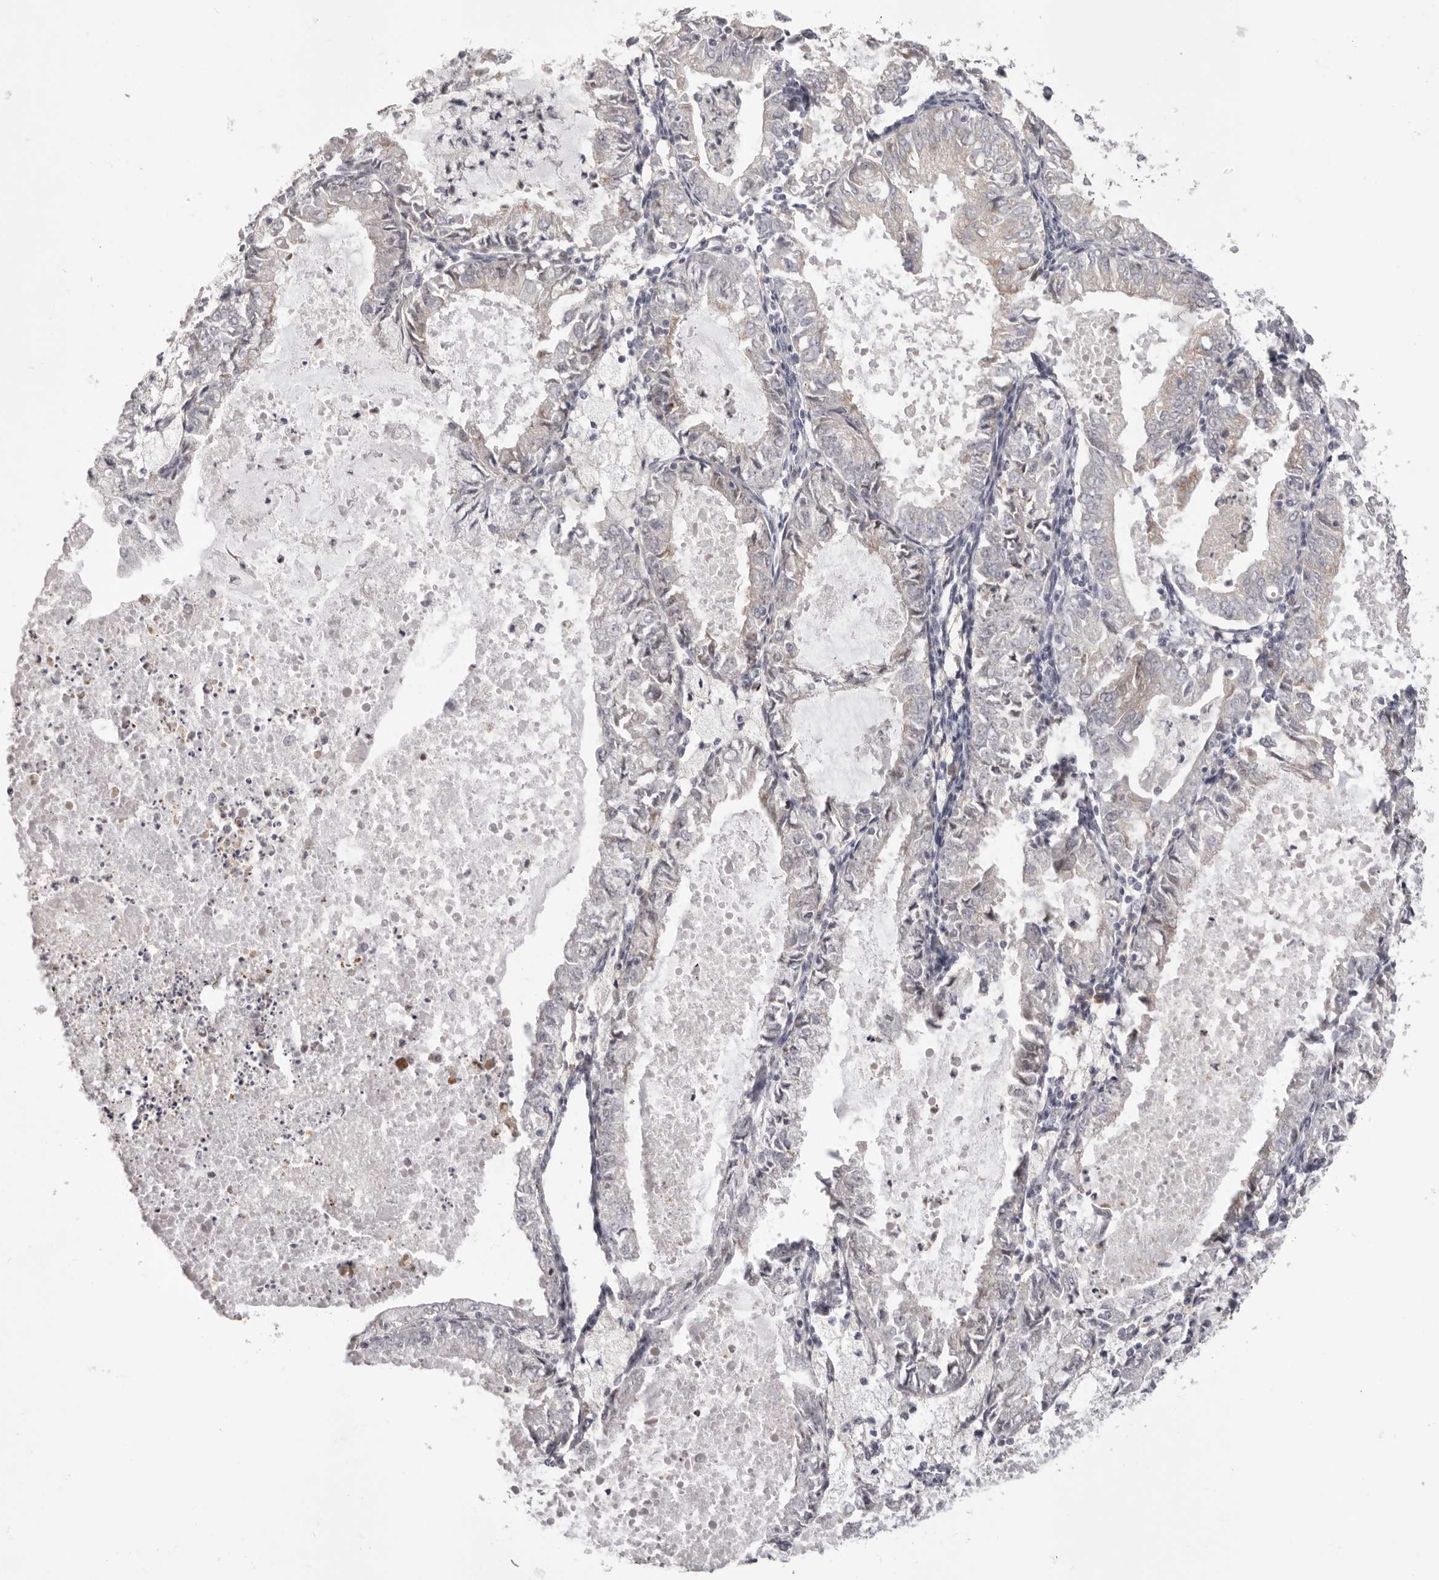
{"staining": {"intensity": "negative", "quantity": "none", "location": "none"}, "tissue": "endometrial cancer", "cell_type": "Tumor cells", "image_type": "cancer", "snomed": [{"axis": "morphology", "description": "Adenocarcinoma, NOS"}, {"axis": "topography", "description": "Endometrium"}], "caption": "Immunohistochemistry (IHC) photomicrograph of endometrial cancer stained for a protein (brown), which reveals no expression in tumor cells. Nuclei are stained in blue.", "gene": "OTUD3", "patient": {"sex": "female", "age": 57}}